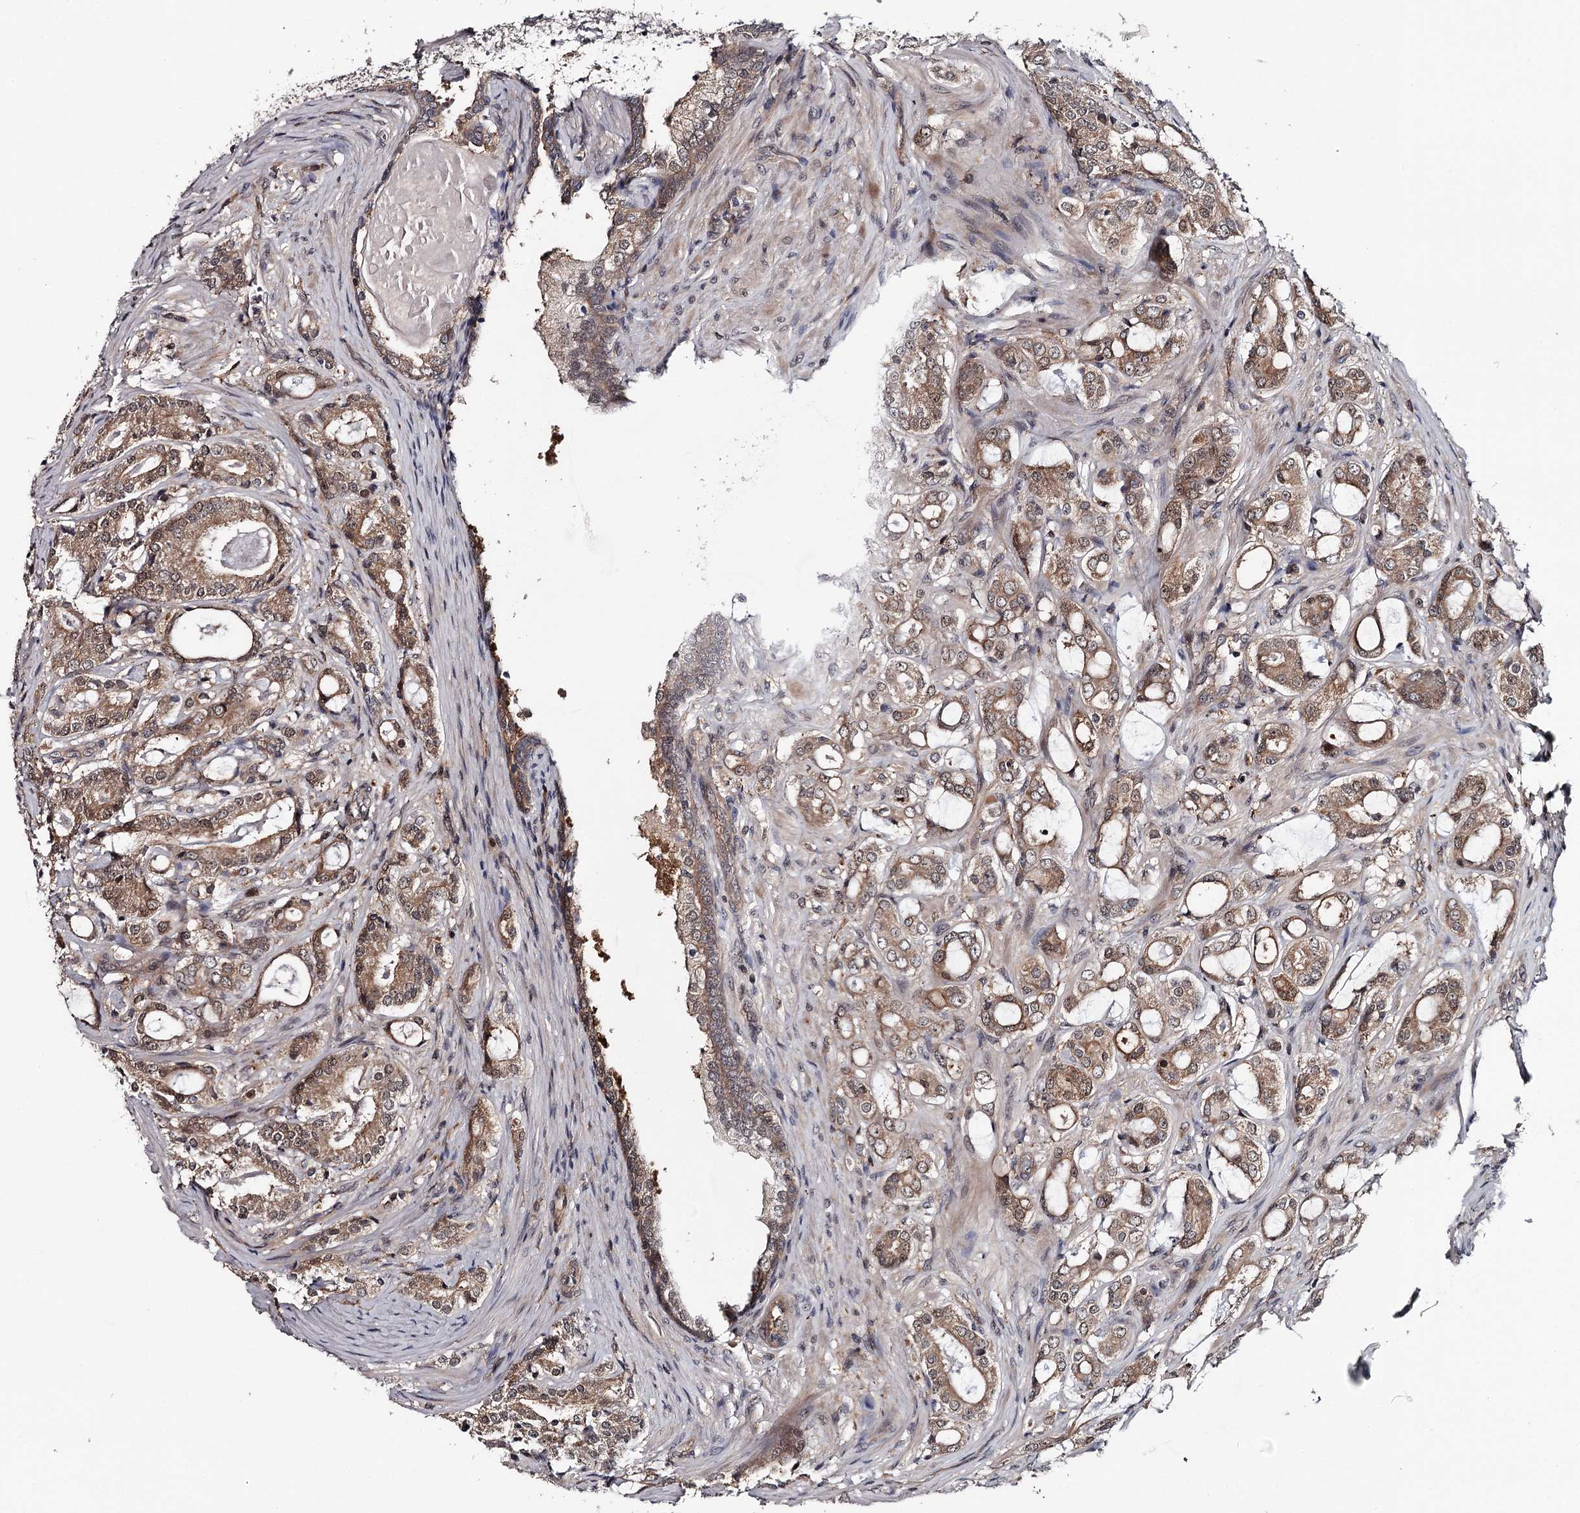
{"staining": {"intensity": "moderate", "quantity": ">75%", "location": "cytoplasmic/membranous"}, "tissue": "prostate cancer", "cell_type": "Tumor cells", "image_type": "cancer", "snomed": [{"axis": "morphology", "description": "Adenocarcinoma, High grade"}, {"axis": "topography", "description": "Prostate"}], "caption": "Protein analysis of prostate cancer (adenocarcinoma (high-grade)) tissue shows moderate cytoplasmic/membranous positivity in approximately >75% of tumor cells.", "gene": "GTSF1", "patient": {"sex": "male", "age": 63}}